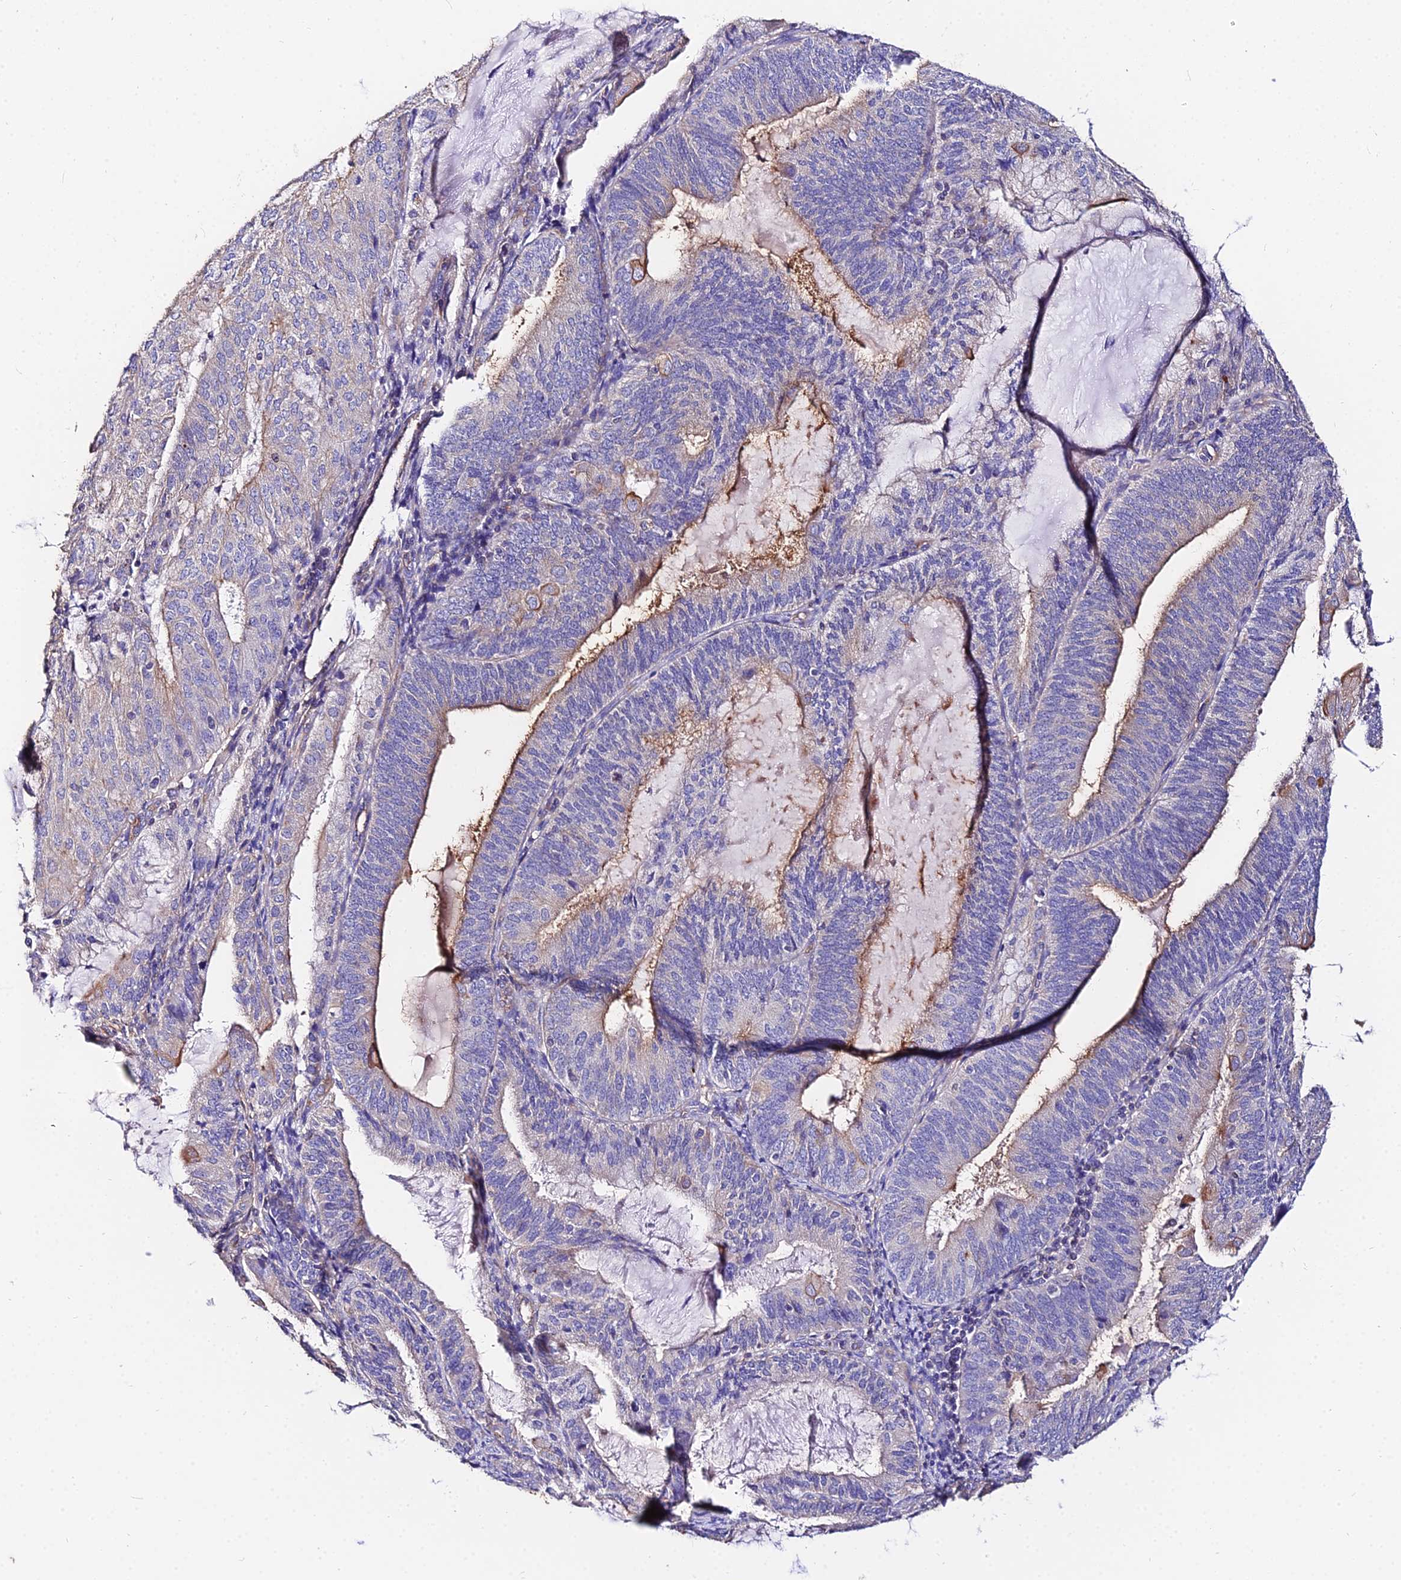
{"staining": {"intensity": "moderate", "quantity": "<25%", "location": "cytoplasmic/membranous"}, "tissue": "endometrial cancer", "cell_type": "Tumor cells", "image_type": "cancer", "snomed": [{"axis": "morphology", "description": "Adenocarcinoma, NOS"}, {"axis": "topography", "description": "Endometrium"}], "caption": "Endometrial cancer (adenocarcinoma) tissue demonstrates moderate cytoplasmic/membranous staining in approximately <25% of tumor cells", "gene": "DAW1", "patient": {"sex": "female", "age": 81}}